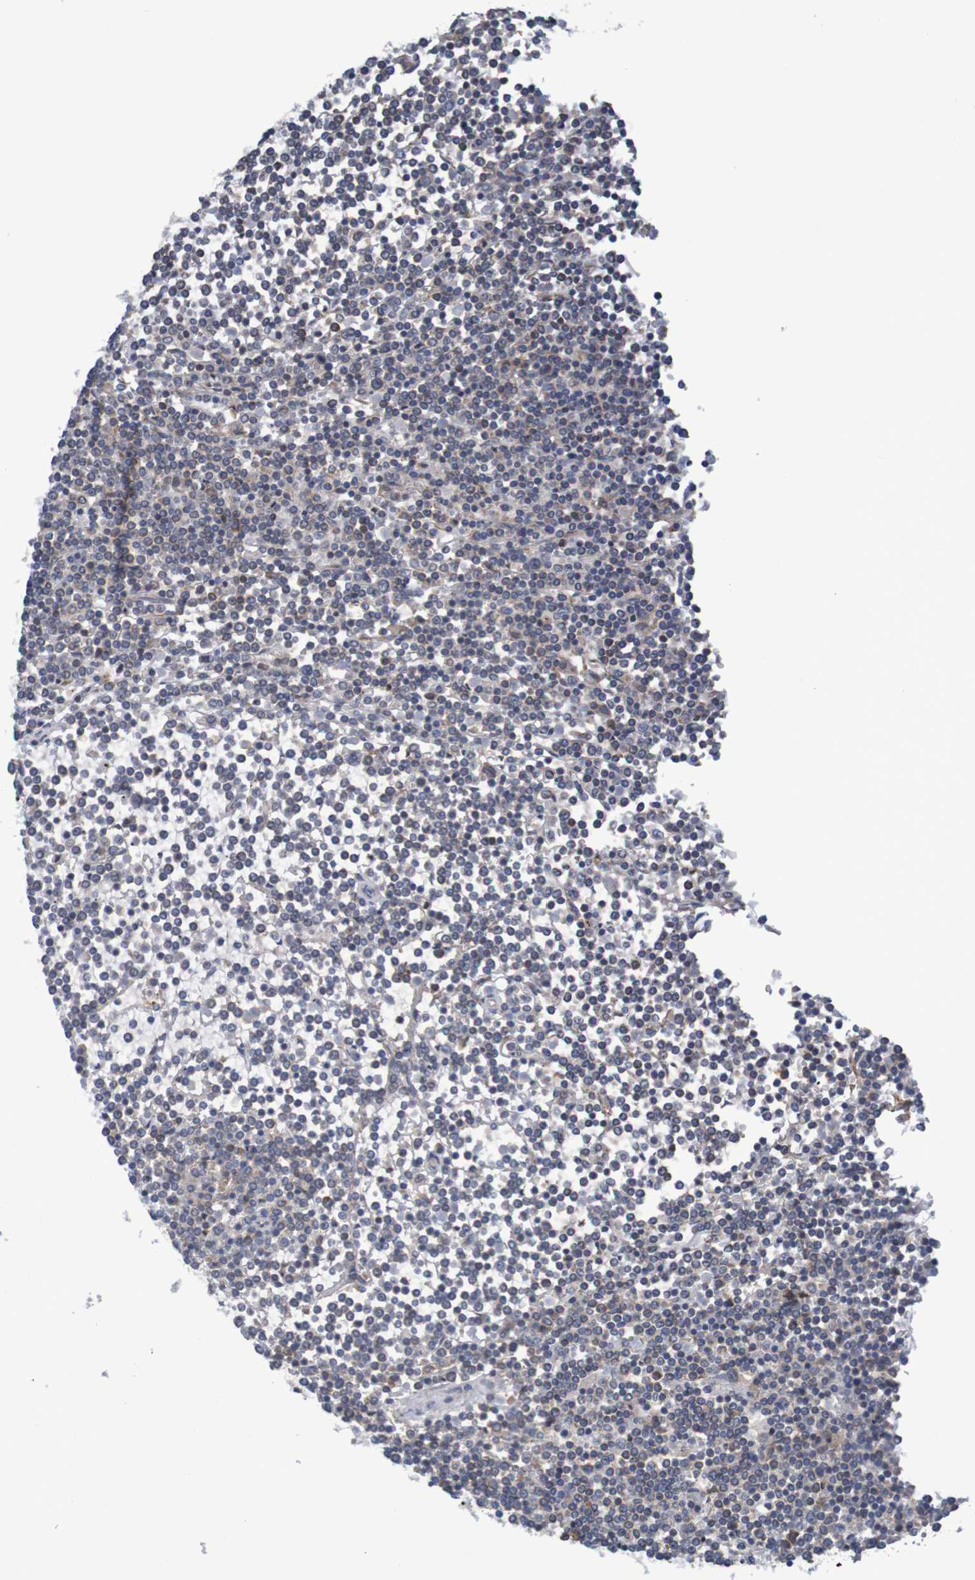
{"staining": {"intensity": "negative", "quantity": "none", "location": "none"}, "tissue": "lymphoma", "cell_type": "Tumor cells", "image_type": "cancer", "snomed": [{"axis": "morphology", "description": "Malignant lymphoma, non-Hodgkin's type, Low grade"}, {"axis": "topography", "description": "Spleen"}], "caption": "This is a histopathology image of IHC staining of lymphoma, which shows no positivity in tumor cells.", "gene": "CLDN18", "patient": {"sex": "female", "age": 19}}